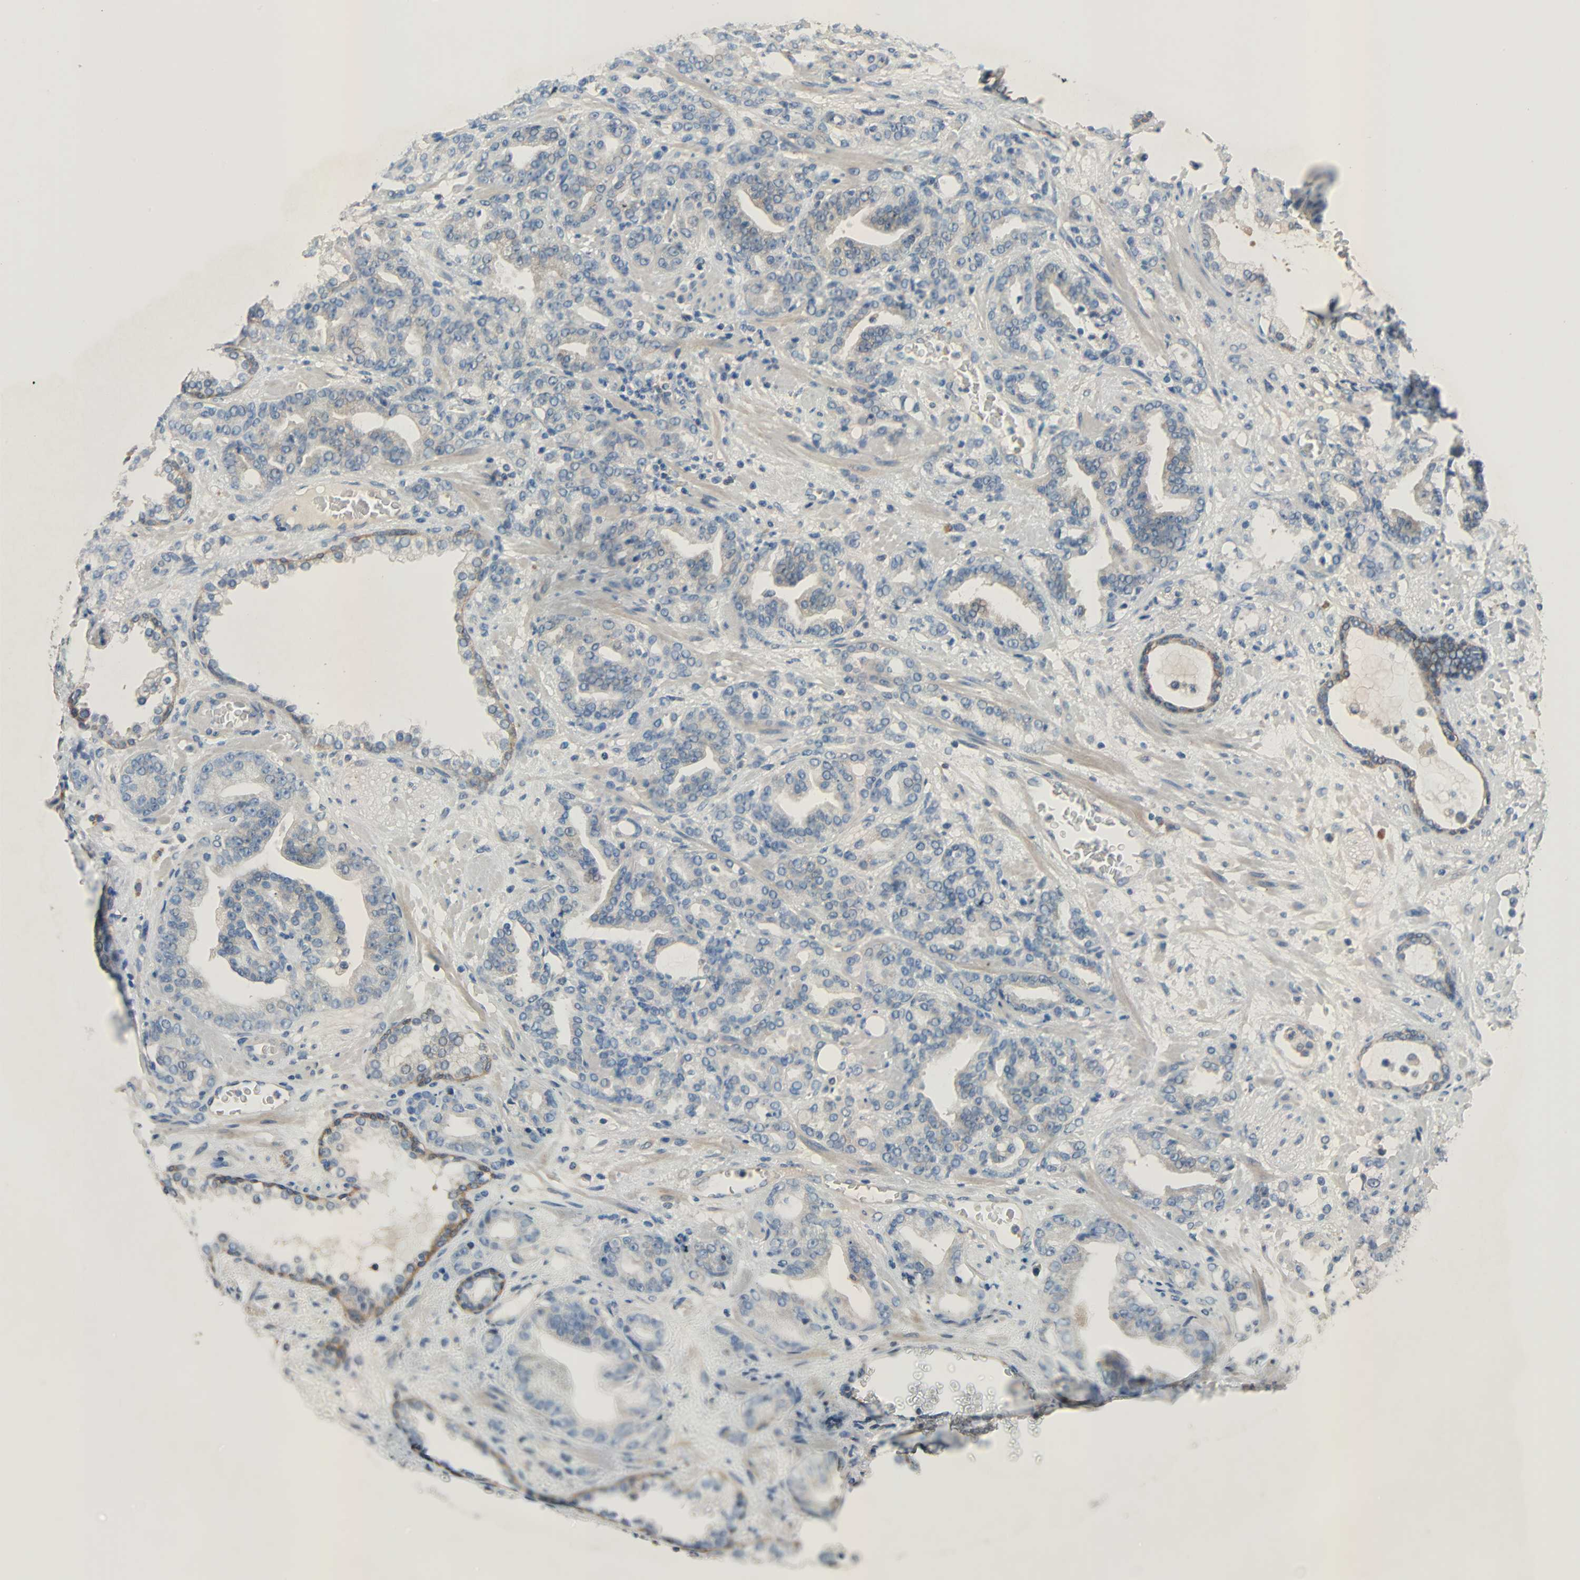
{"staining": {"intensity": "weak", "quantity": "<25%", "location": "cytoplasmic/membranous"}, "tissue": "prostate cancer", "cell_type": "Tumor cells", "image_type": "cancer", "snomed": [{"axis": "morphology", "description": "Adenocarcinoma, Low grade"}, {"axis": "topography", "description": "Prostate"}], "caption": "Prostate cancer (low-grade adenocarcinoma) was stained to show a protein in brown. There is no significant positivity in tumor cells. (DAB (3,3'-diaminobenzidine) IHC visualized using brightfield microscopy, high magnification).", "gene": "TNFRSF12A", "patient": {"sex": "male", "age": 63}}